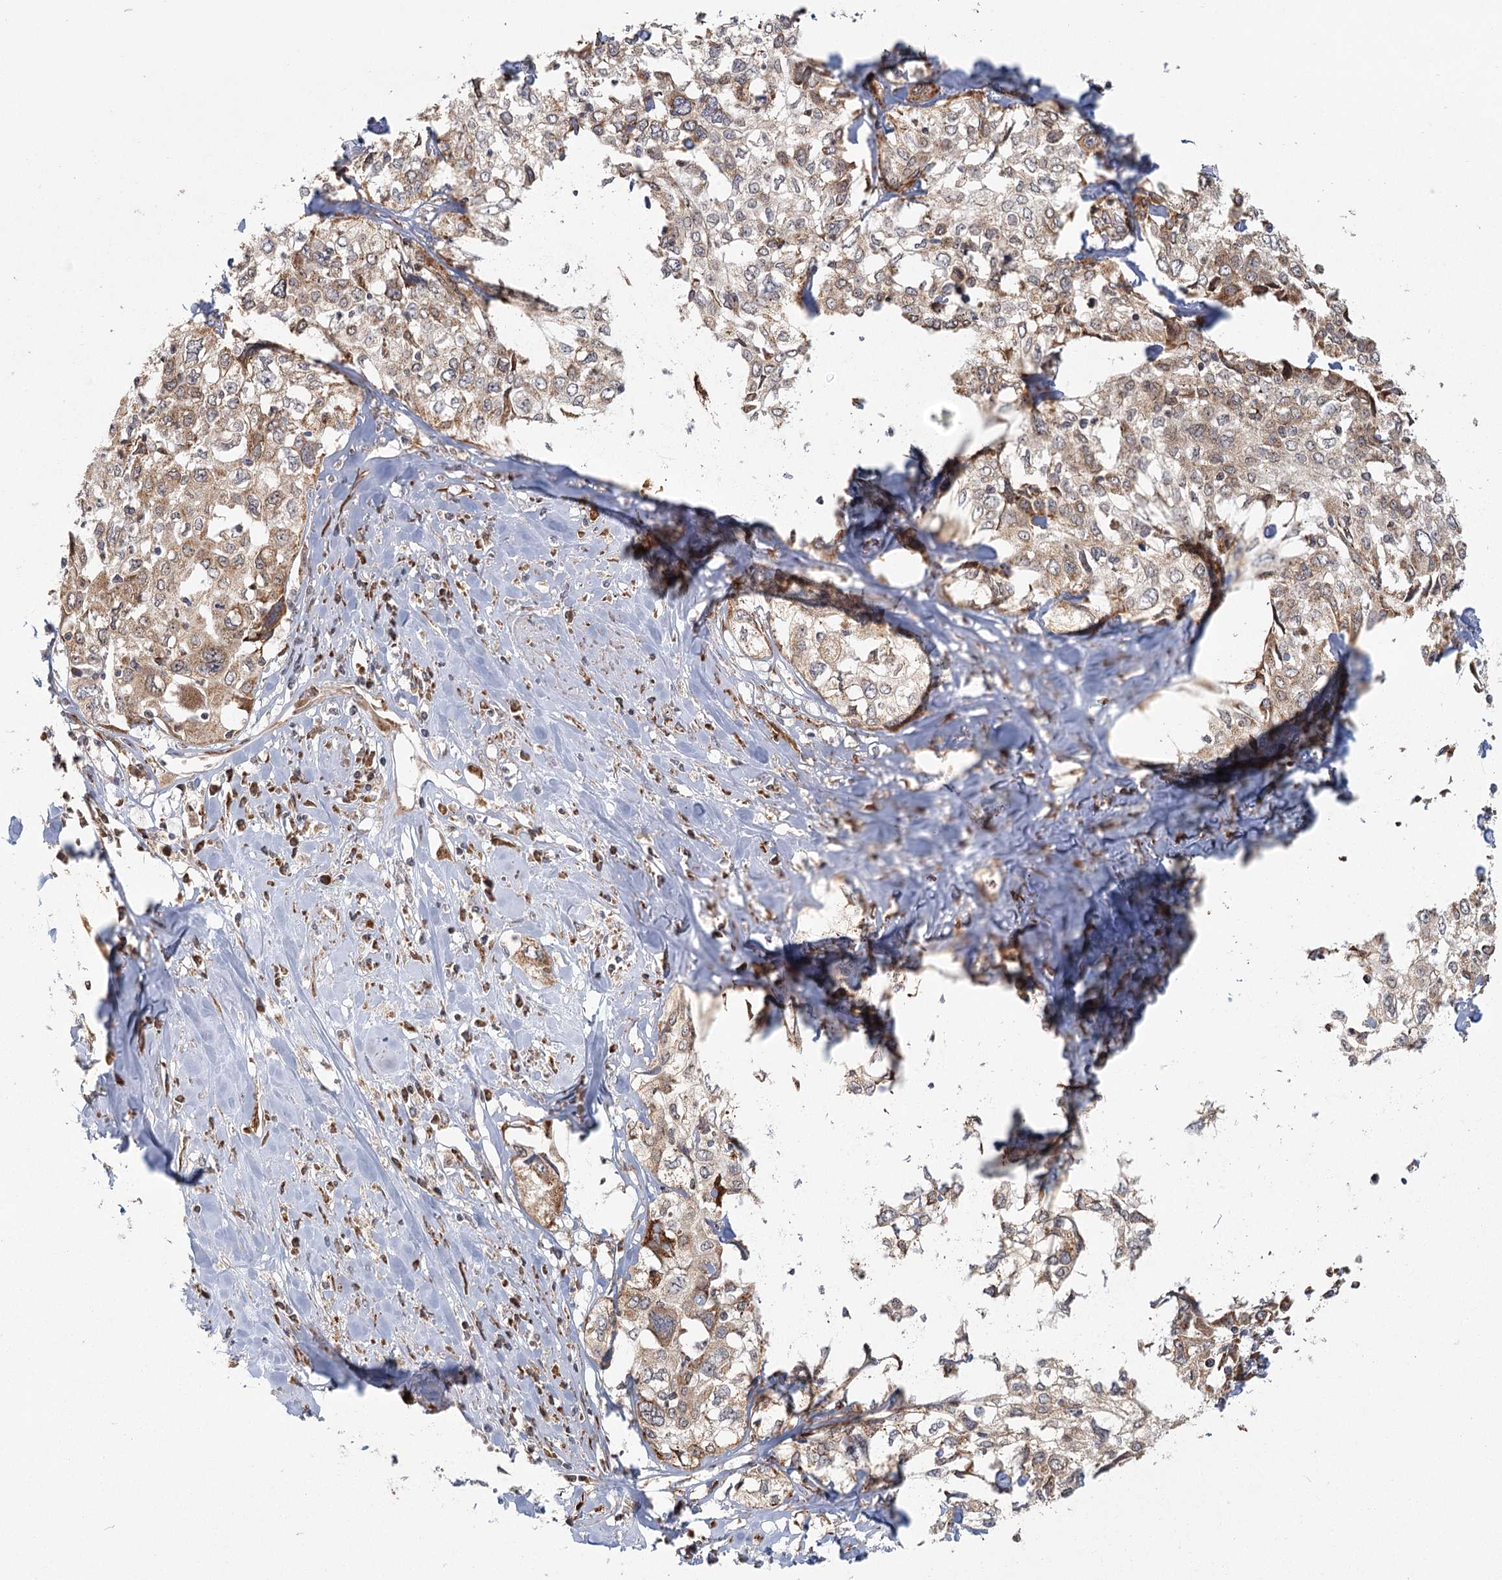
{"staining": {"intensity": "moderate", "quantity": ">75%", "location": "cytoplasmic/membranous"}, "tissue": "cervical cancer", "cell_type": "Tumor cells", "image_type": "cancer", "snomed": [{"axis": "morphology", "description": "Squamous cell carcinoma, NOS"}, {"axis": "topography", "description": "Cervix"}], "caption": "Moderate cytoplasmic/membranous positivity for a protein is identified in approximately >75% of tumor cells of cervical squamous cell carcinoma using immunohistochemistry.", "gene": "LACTB", "patient": {"sex": "female", "age": 31}}